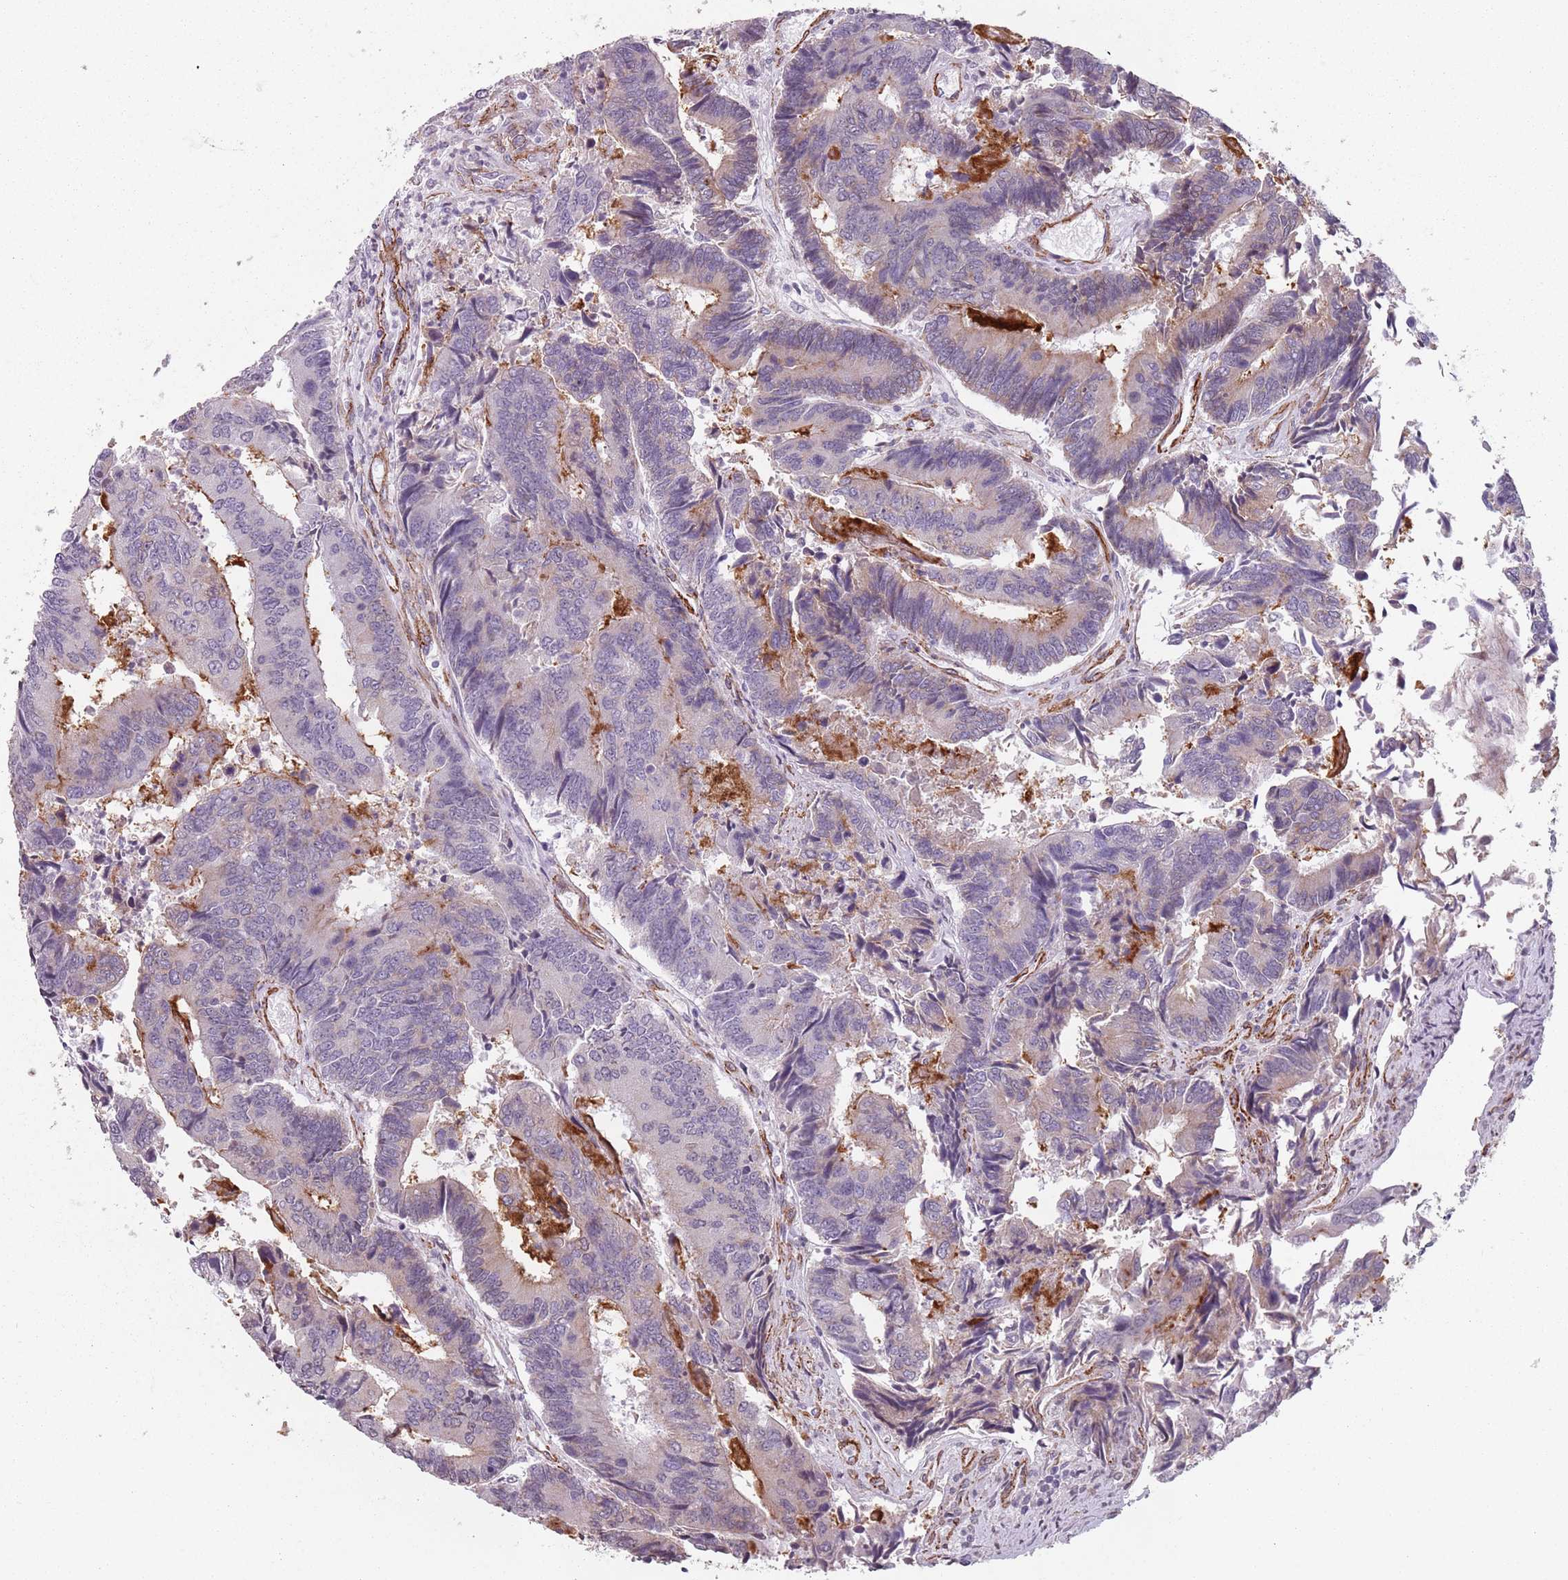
{"staining": {"intensity": "negative", "quantity": "none", "location": "none"}, "tissue": "colorectal cancer", "cell_type": "Tumor cells", "image_type": "cancer", "snomed": [{"axis": "morphology", "description": "Adenocarcinoma, NOS"}, {"axis": "topography", "description": "Colon"}], "caption": "The histopathology image reveals no significant expression in tumor cells of adenocarcinoma (colorectal).", "gene": "TMC4", "patient": {"sex": "female", "age": 67}}